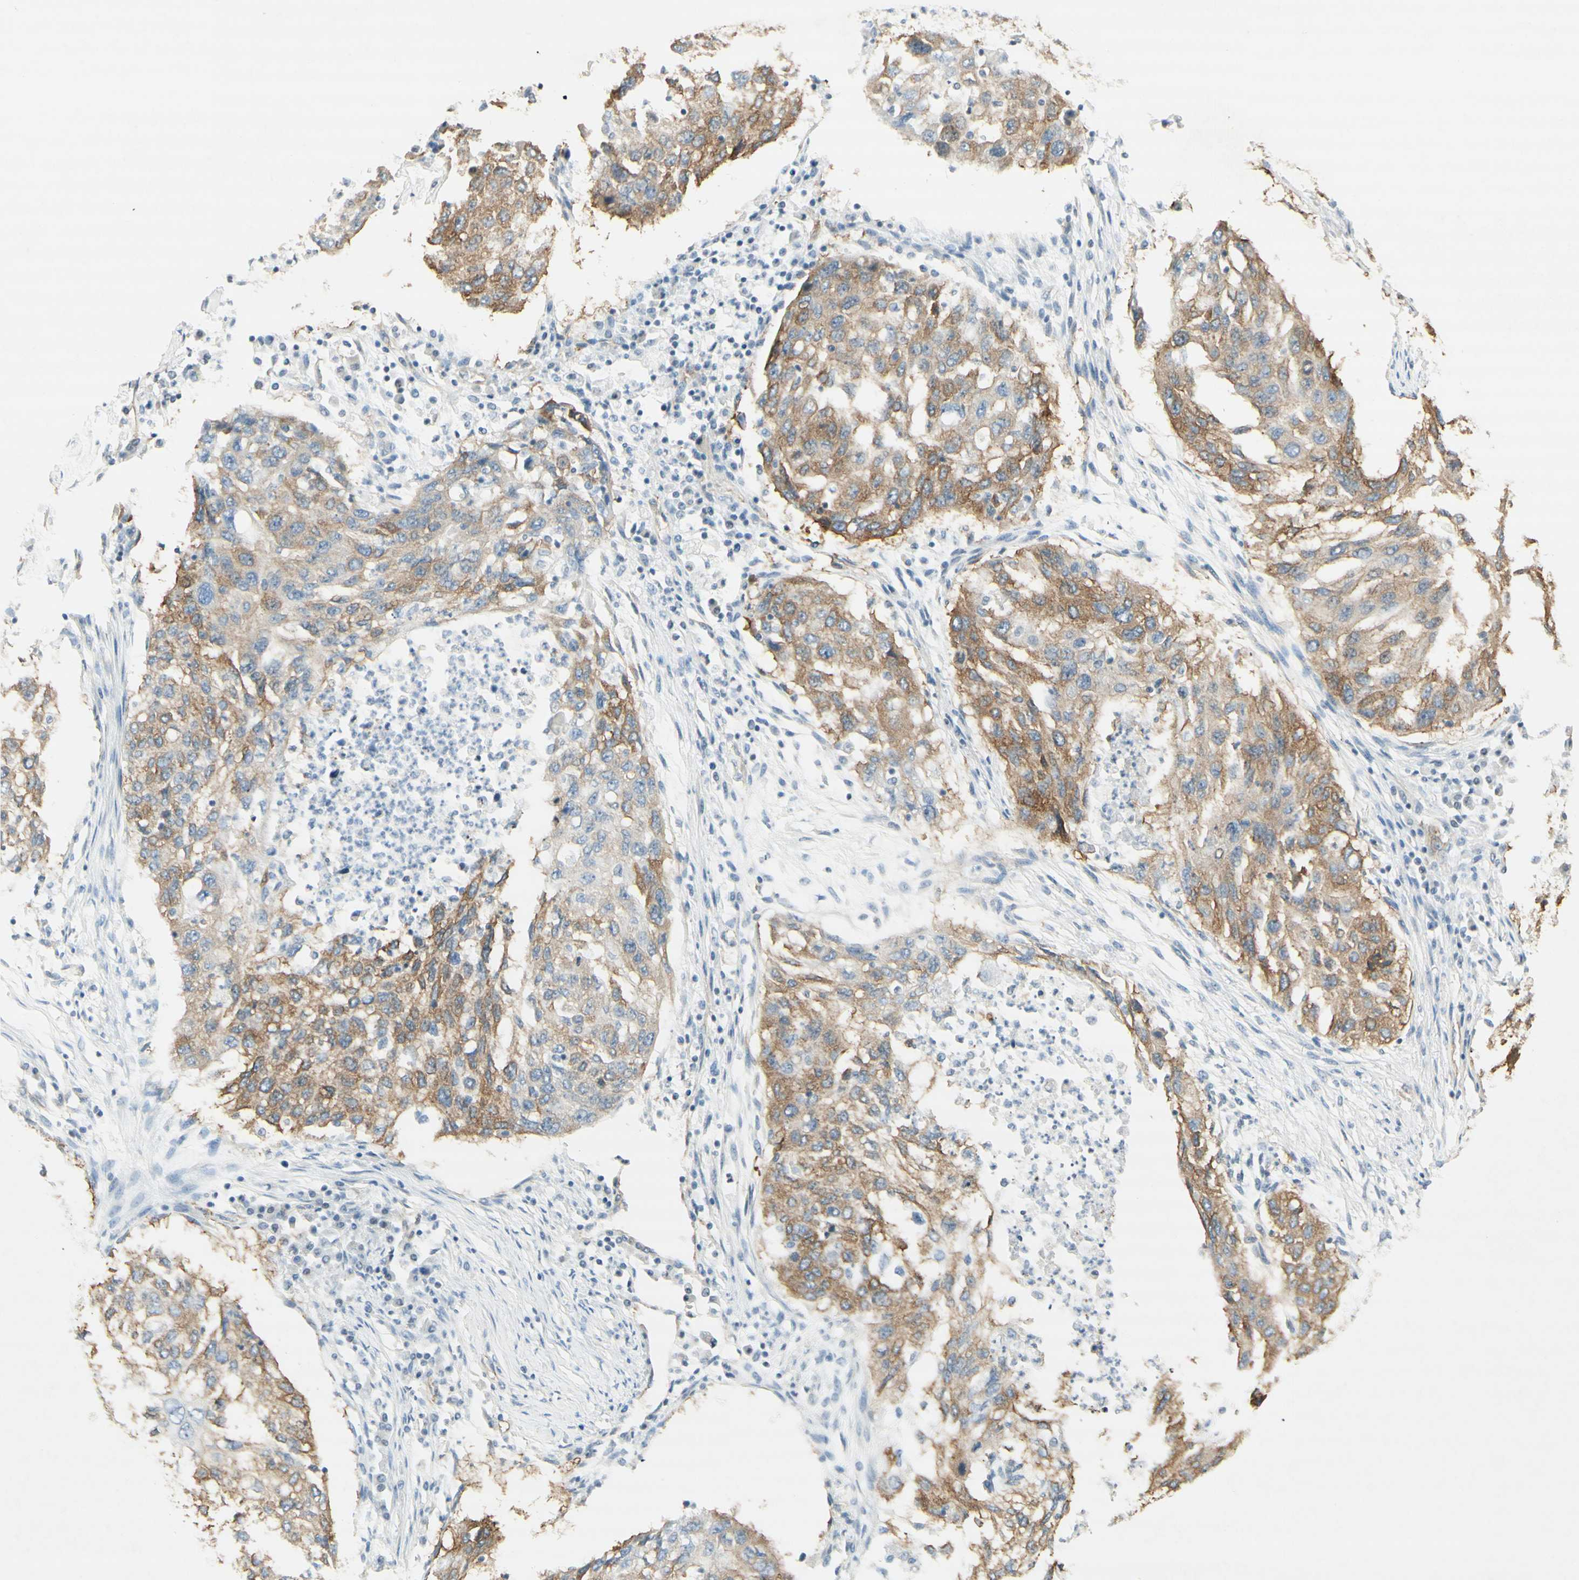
{"staining": {"intensity": "moderate", "quantity": "25%-75%", "location": "cytoplasmic/membranous"}, "tissue": "lung cancer", "cell_type": "Tumor cells", "image_type": "cancer", "snomed": [{"axis": "morphology", "description": "Squamous cell carcinoma, NOS"}, {"axis": "topography", "description": "Lung"}], "caption": "This is a micrograph of immunohistochemistry (IHC) staining of squamous cell carcinoma (lung), which shows moderate positivity in the cytoplasmic/membranous of tumor cells.", "gene": "MAP1B", "patient": {"sex": "female", "age": 63}}